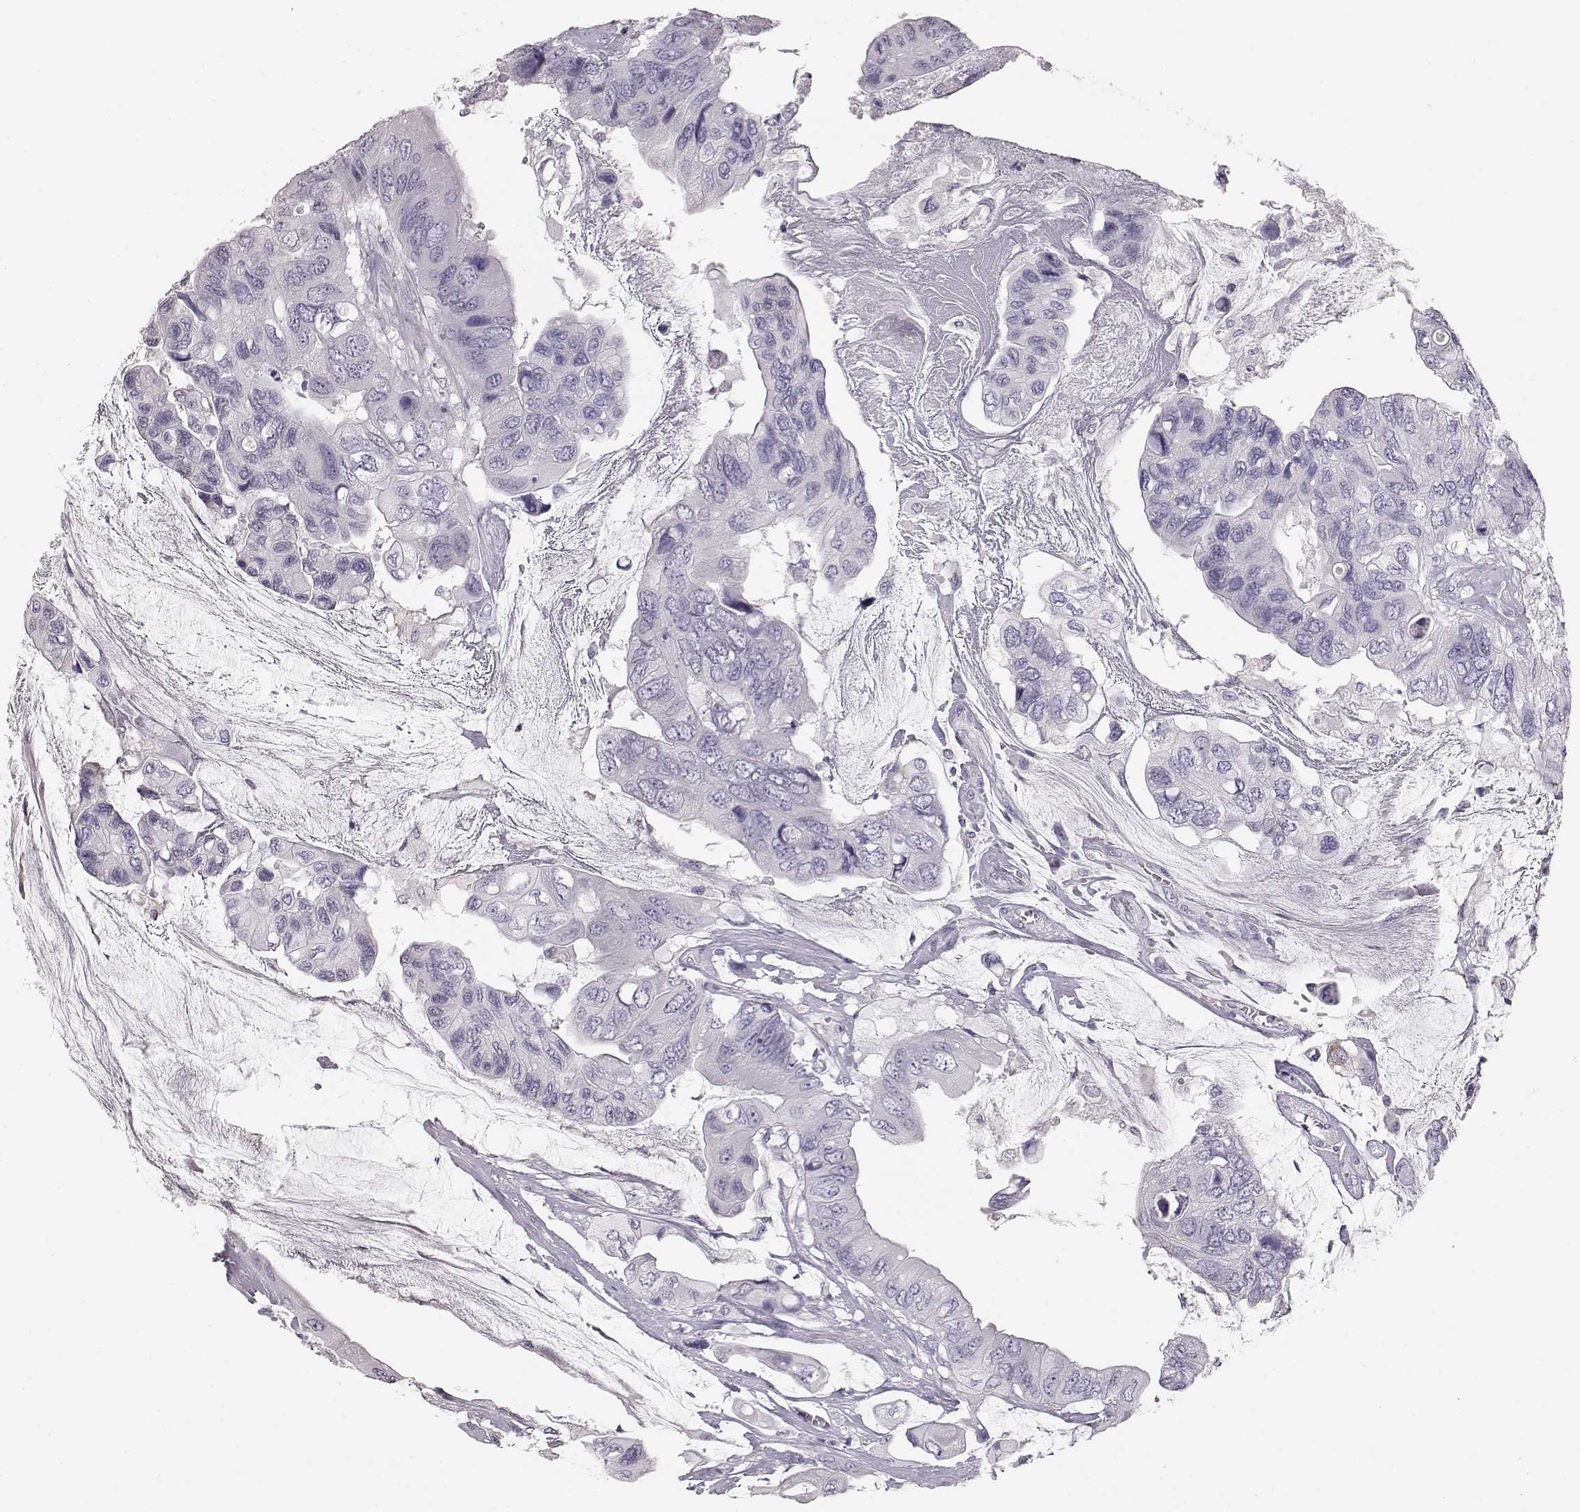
{"staining": {"intensity": "negative", "quantity": "none", "location": "none"}, "tissue": "colorectal cancer", "cell_type": "Tumor cells", "image_type": "cancer", "snomed": [{"axis": "morphology", "description": "Adenocarcinoma, NOS"}, {"axis": "topography", "description": "Rectum"}], "caption": "The micrograph displays no staining of tumor cells in colorectal adenocarcinoma.", "gene": "KRT33A", "patient": {"sex": "male", "age": 63}}